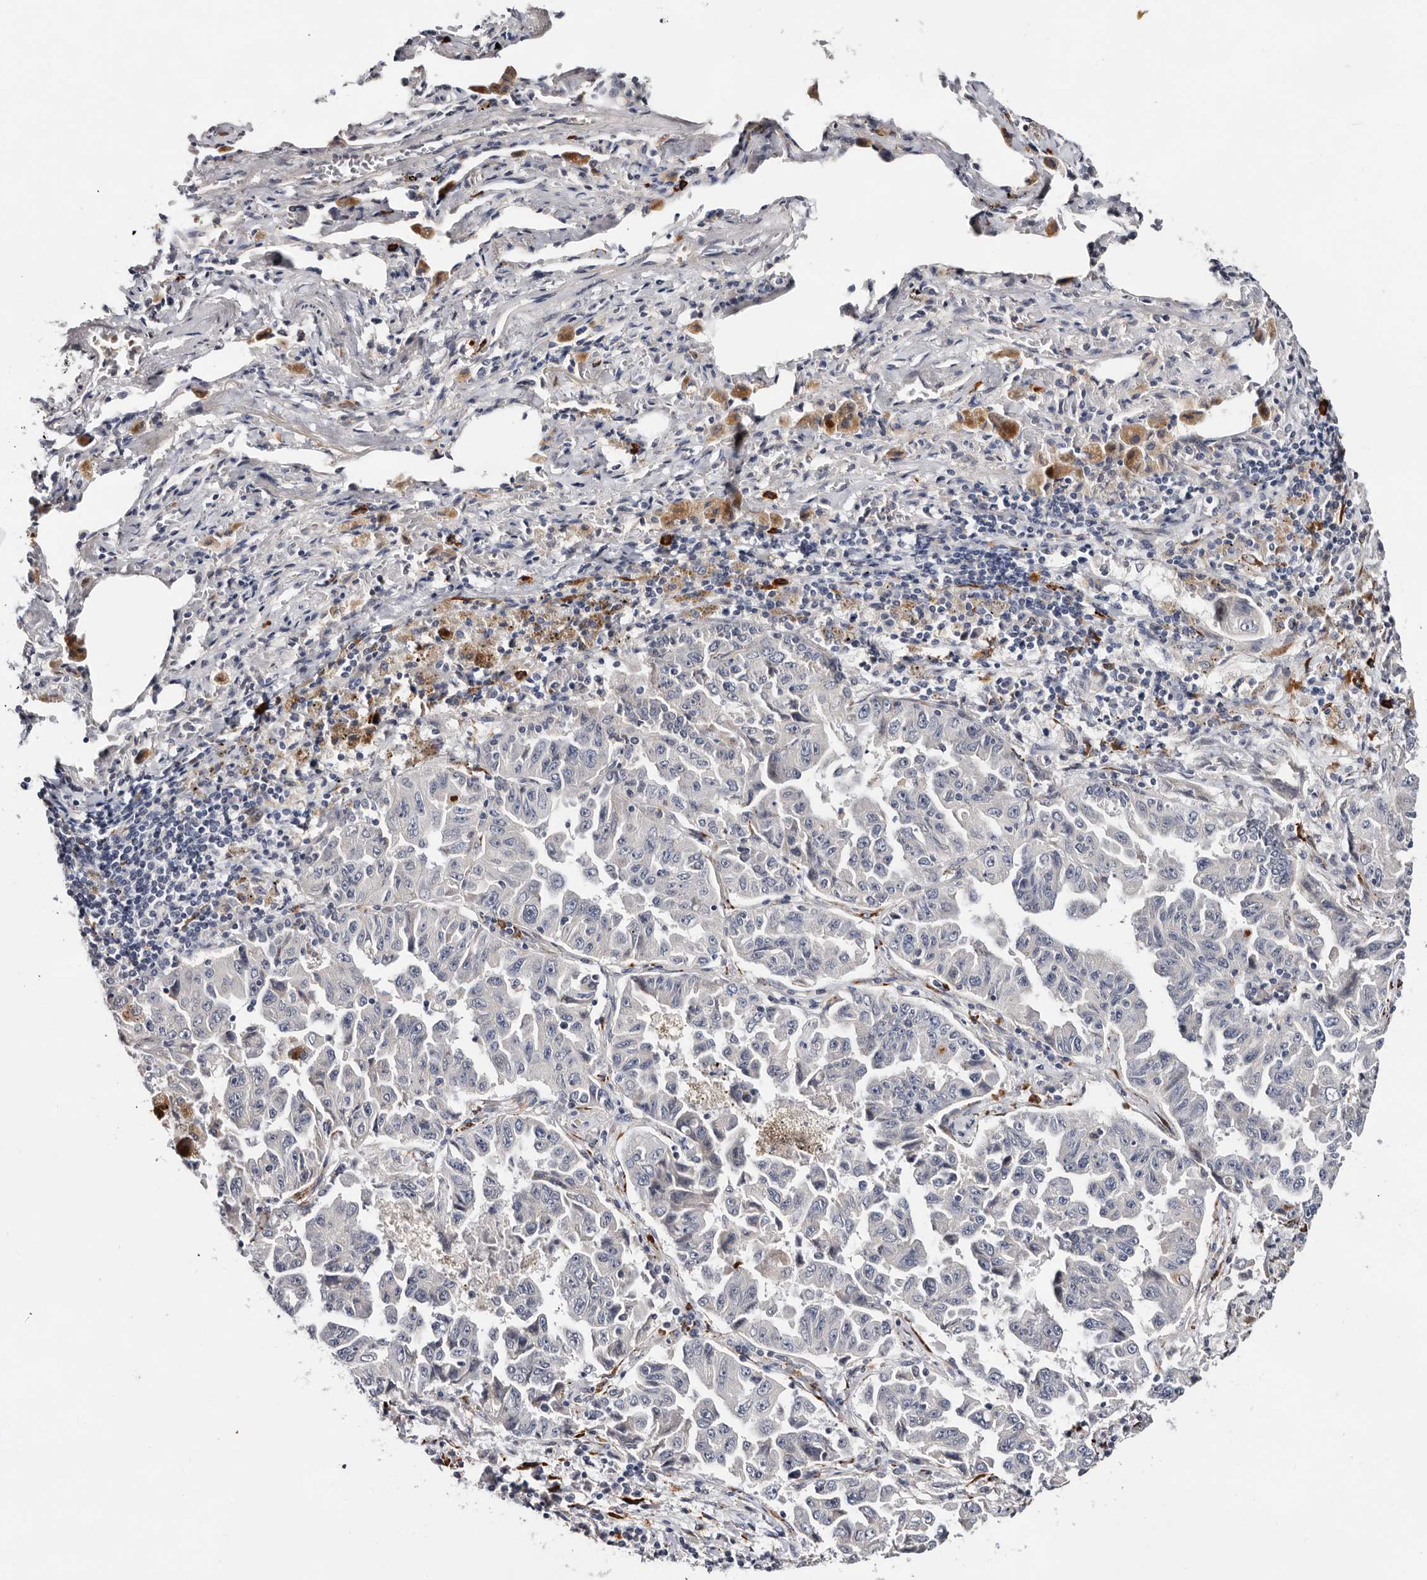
{"staining": {"intensity": "negative", "quantity": "none", "location": "none"}, "tissue": "lung cancer", "cell_type": "Tumor cells", "image_type": "cancer", "snomed": [{"axis": "morphology", "description": "Adenocarcinoma, NOS"}, {"axis": "topography", "description": "Lung"}], "caption": "The histopathology image displays no significant staining in tumor cells of lung adenocarcinoma. (DAB (3,3'-diaminobenzidine) IHC with hematoxylin counter stain).", "gene": "USH1C", "patient": {"sex": "female", "age": 51}}